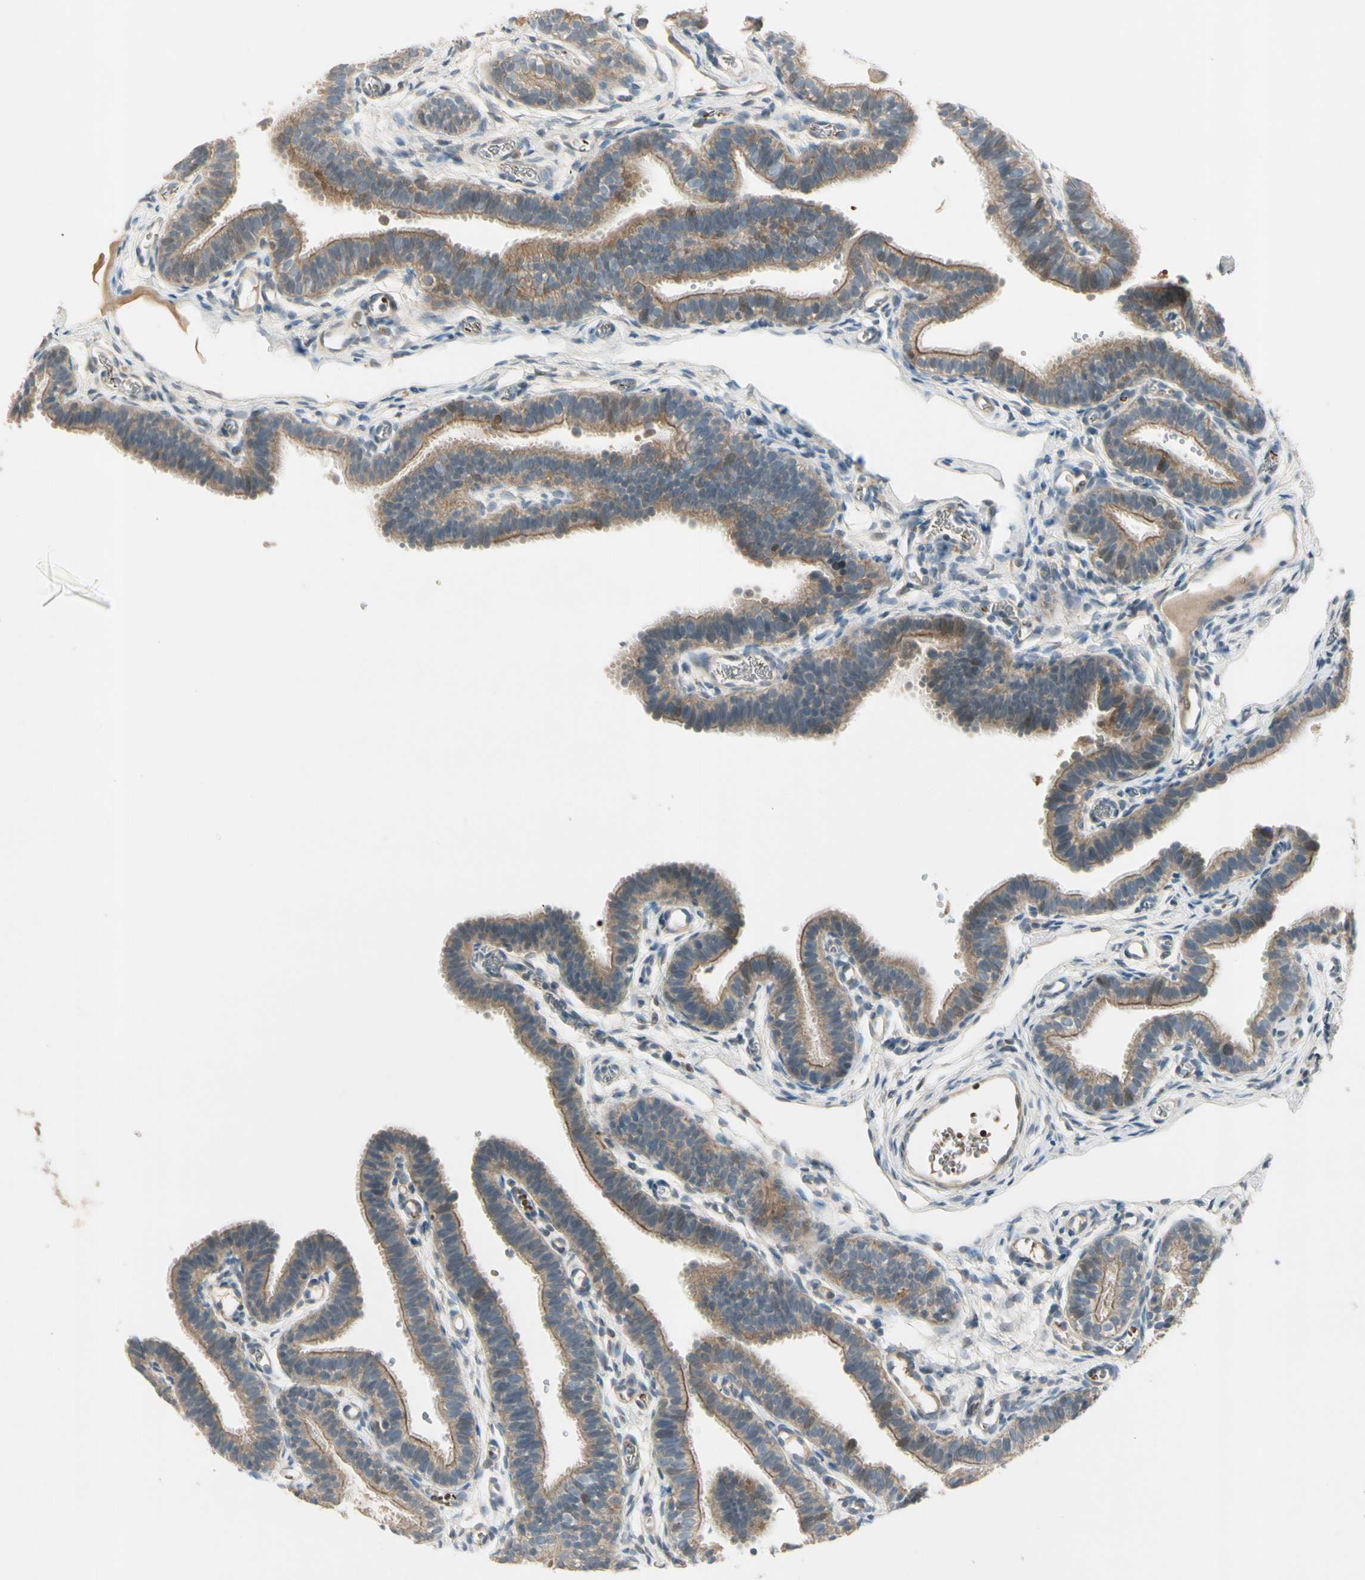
{"staining": {"intensity": "moderate", "quantity": ">75%", "location": "cytoplasmic/membranous"}, "tissue": "fallopian tube", "cell_type": "Glandular cells", "image_type": "normal", "snomed": [{"axis": "morphology", "description": "Normal tissue, NOS"}, {"axis": "topography", "description": "Fallopian tube"}, {"axis": "topography", "description": "Placenta"}], "caption": "Immunohistochemistry of benign fallopian tube exhibits medium levels of moderate cytoplasmic/membranous expression in approximately >75% of glandular cells. The staining is performed using DAB brown chromogen to label protein expression. The nuclei are counter-stained blue using hematoxylin.", "gene": "PPP3CB", "patient": {"sex": "female", "age": 34}}